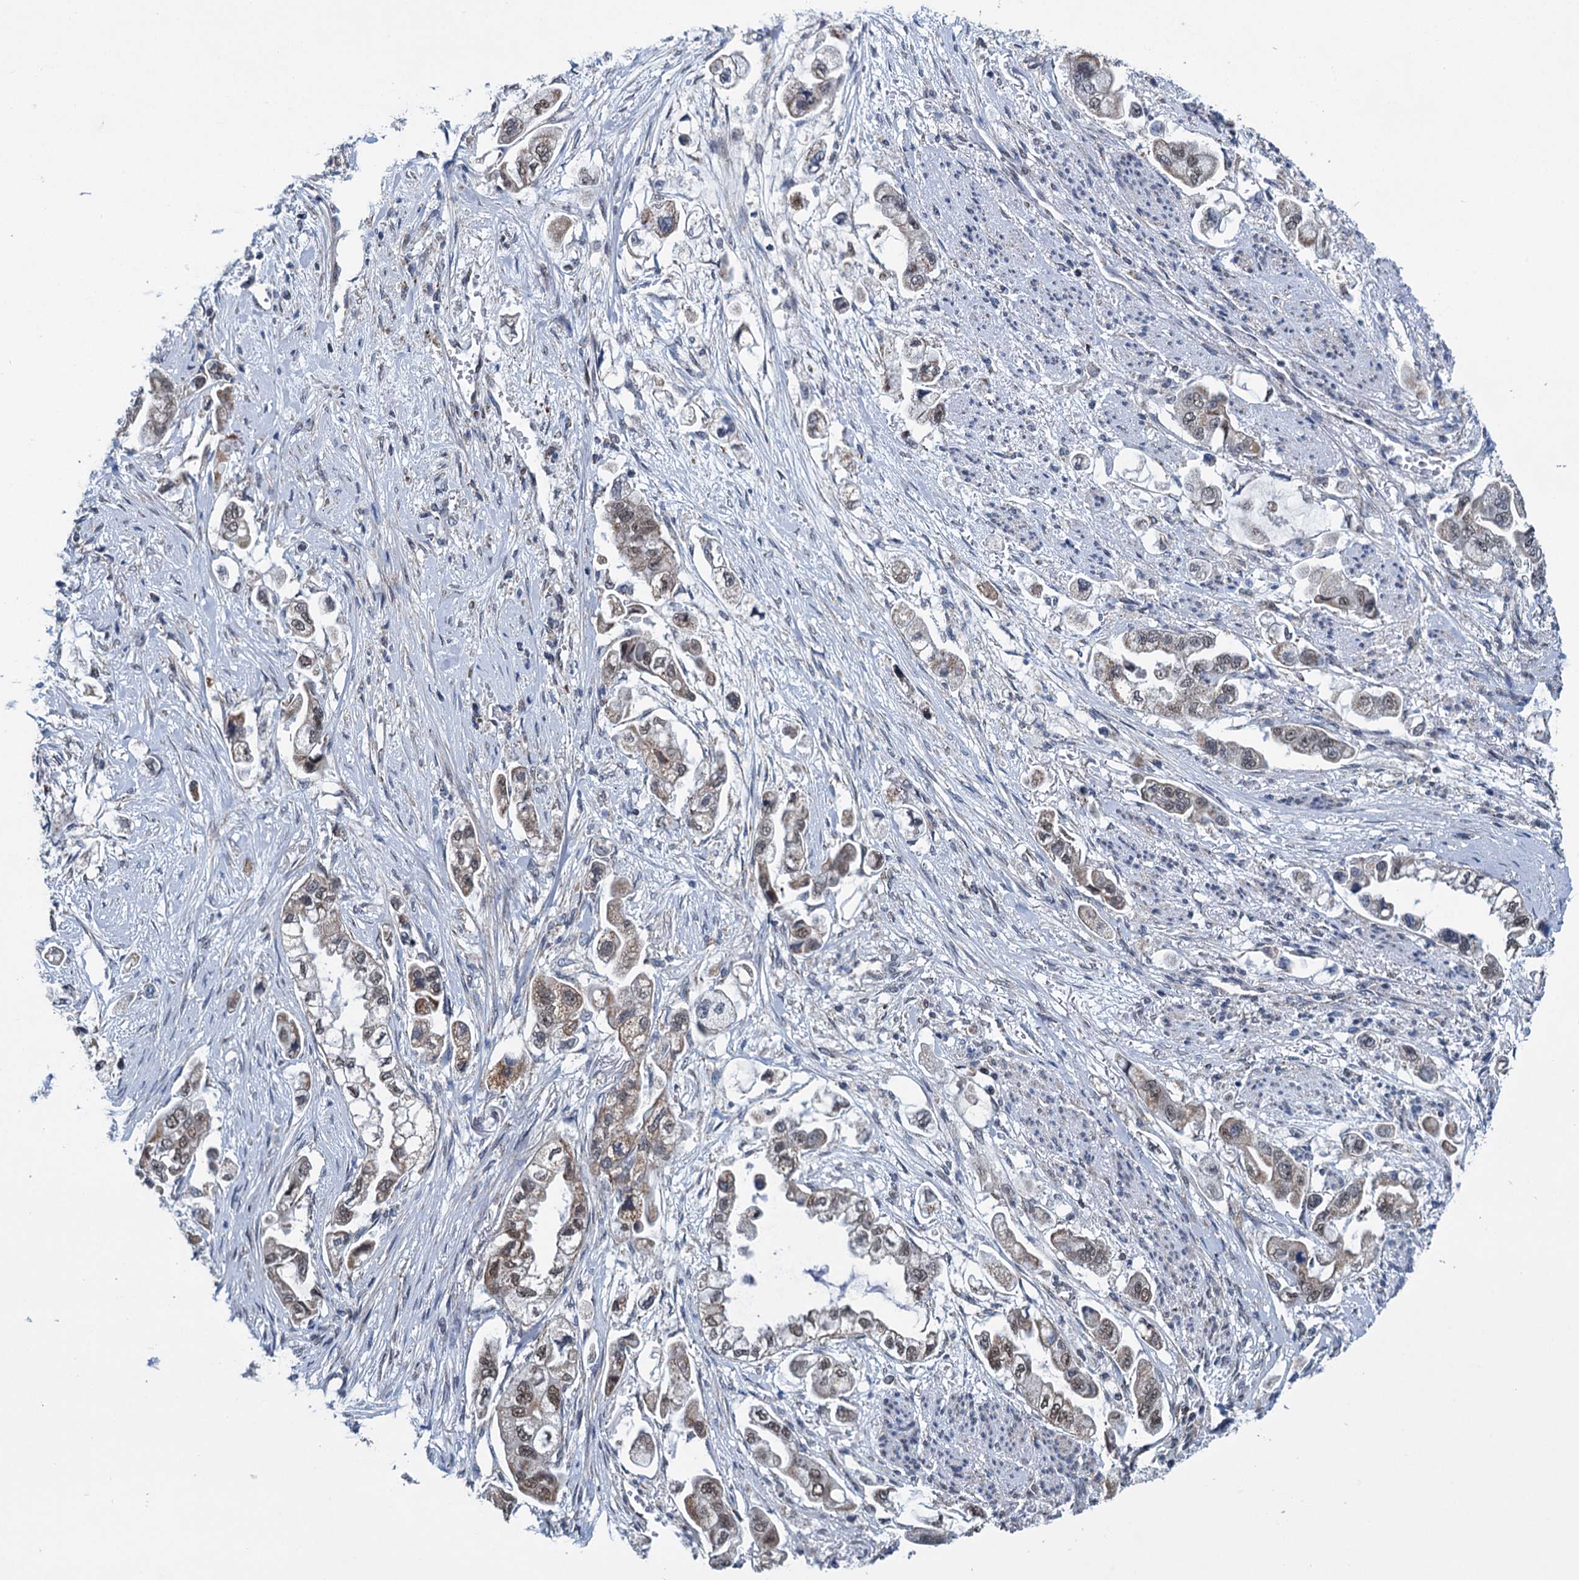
{"staining": {"intensity": "moderate", "quantity": ">75%", "location": "cytoplasmic/membranous,nuclear"}, "tissue": "stomach cancer", "cell_type": "Tumor cells", "image_type": "cancer", "snomed": [{"axis": "morphology", "description": "Adenocarcinoma, NOS"}, {"axis": "topography", "description": "Stomach"}], "caption": "Stomach adenocarcinoma was stained to show a protein in brown. There is medium levels of moderate cytoplasmic/membranous and nuclear expression in about >75% of tumor cells.", "gene": "MORN3", "patient": {"sex": "male", "age": 62}}